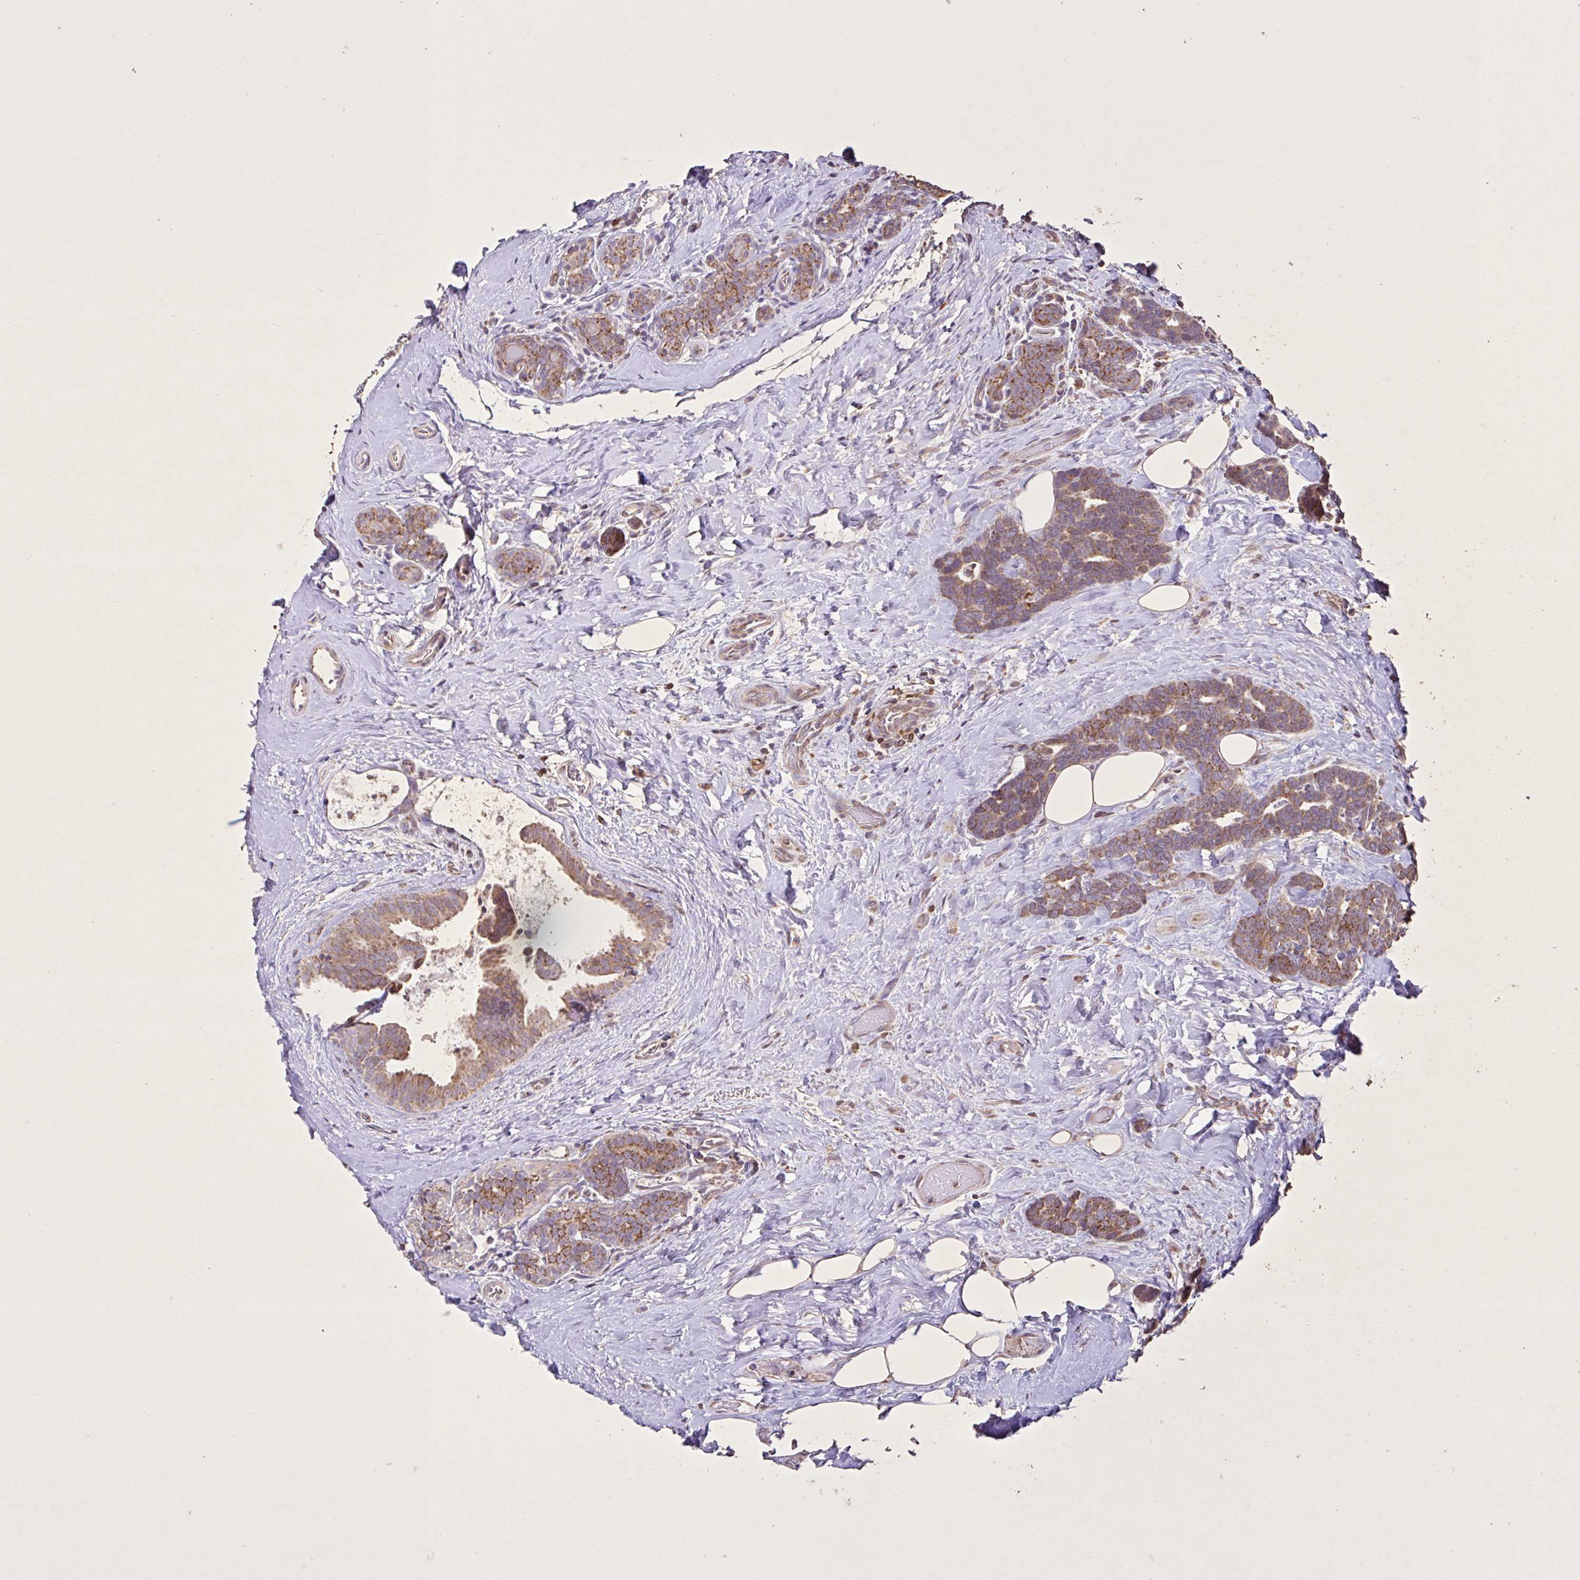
{"staining": {"intensity": "moderate", "quantity": ">75%", "location": "cytoplasmic/membranous"}, "tissue": "breast cancer", "cell_type": "Tumor cells", "image_type": "cancer", "snomed": [{"axis": "morphology", "description": "Duct carcinoma"}, {"axis": "topography", "description": "Breast"}], "caption": "Protein positivity by IHC exhibits moderate cytoplasmic/membranous staining in approximately >75% of tumor cells in breast cancer. Using DAB (3,3'-diaminobenzidine) (brown) and hematoxylin (blue) stains, captured at high magnification using brightfield microscopy.", "gene": "AGK", "patient": {"sex": "female", "age": 71}}